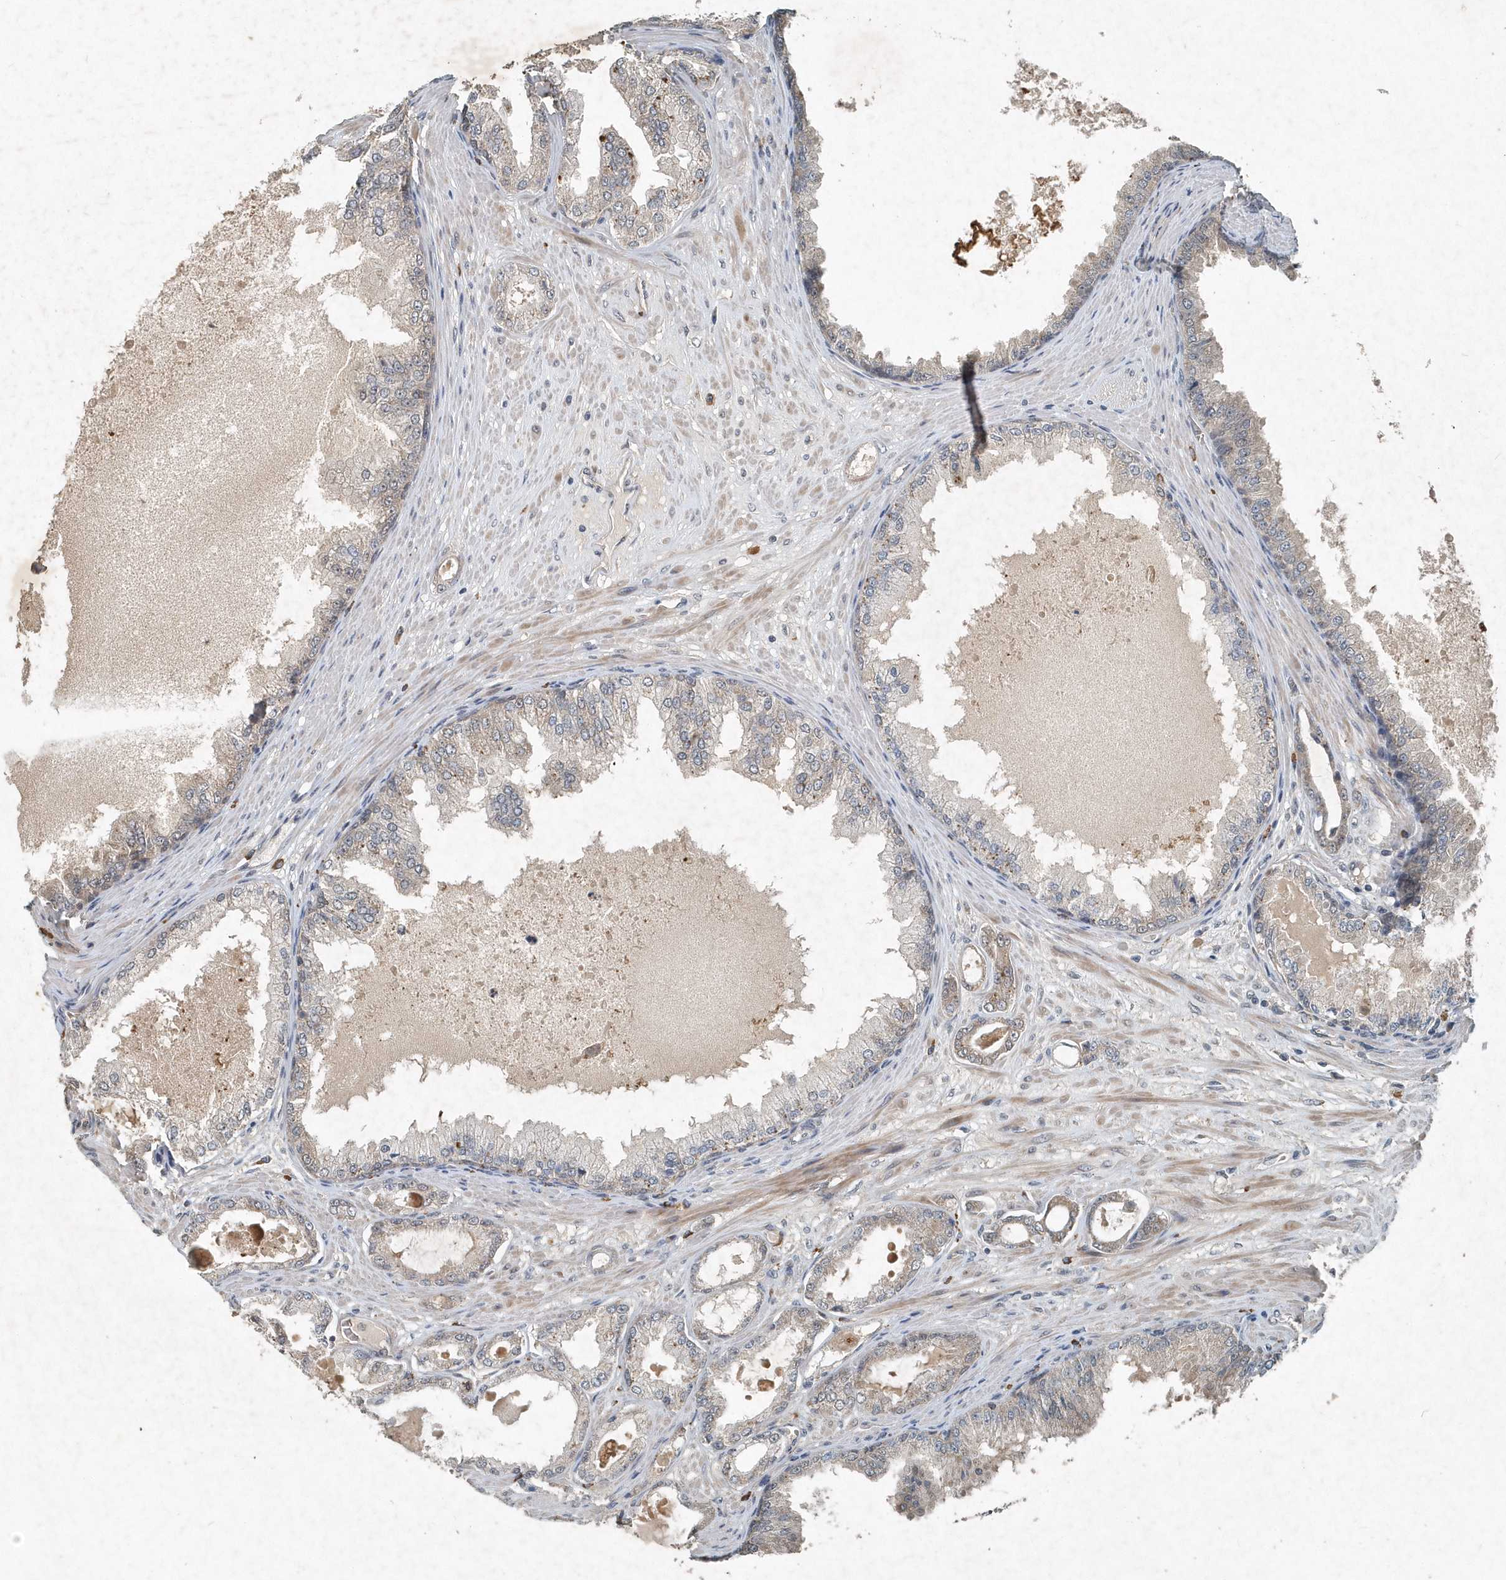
{"staining": {"intensity": "negative", "quantity": "none", "location": "none"}, "tissue": "prostate cancer", "cell_type": "Tumor cells", "image_type": "cancer", "snomed": [{"axis": "morphology", "description": "Adenocarcinoma, Low grade"}, {"axis": "topography", "description": "Prostate"}], "caption": "Immunohistochemistry (IHC) image of prostate cancer stained for a protein (brown), which shows no staining in tumor cells.", "gene": "SCFD2", "patient": {"sex": "male", "age": 63}}